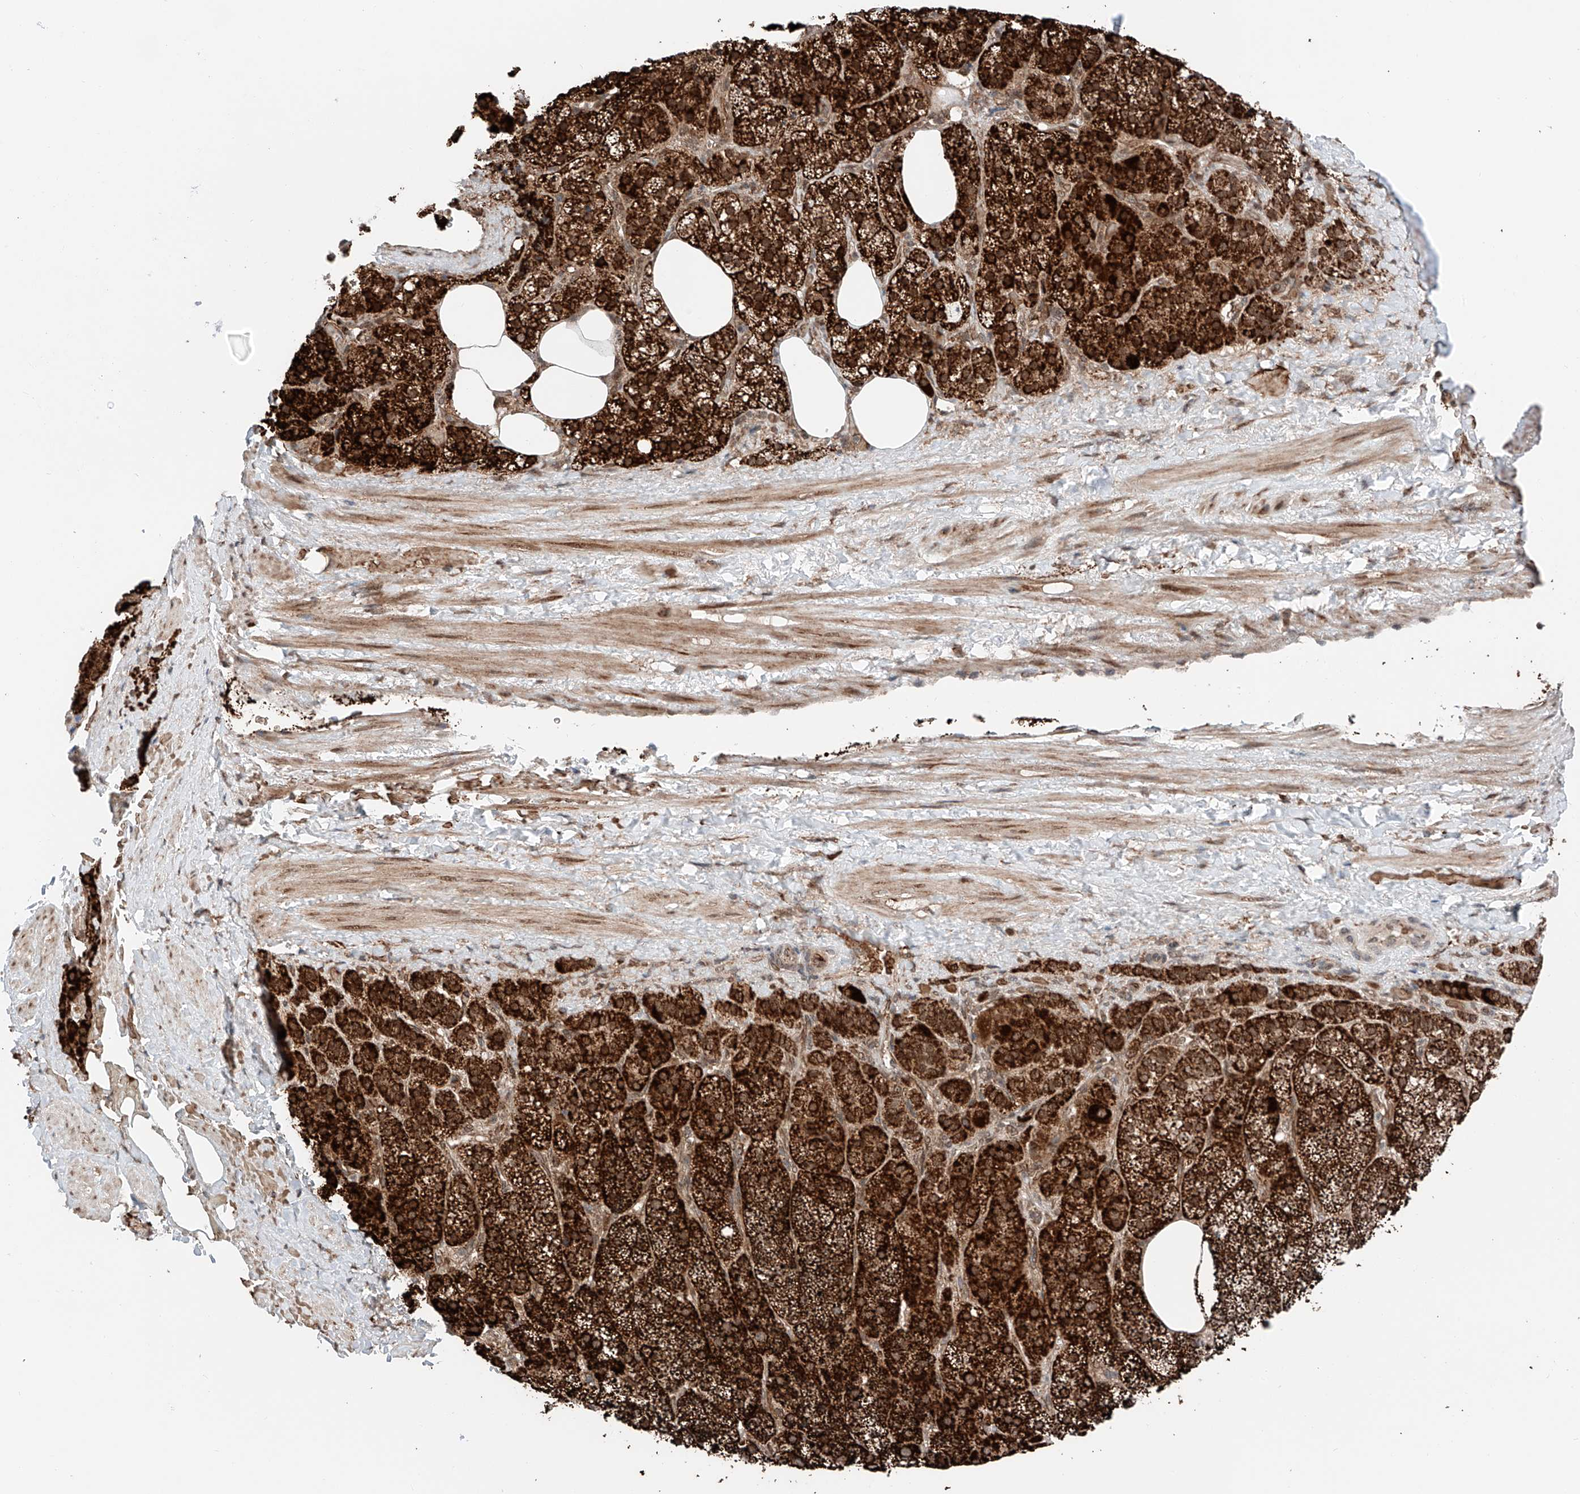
{"staining": {"intensity": "strong", "quantity": ">75%", "location": "cytoplasmic/membranous"}, "tissue": "adrenal gland", "cell_type": "Glandular cells", "image_type": "normal", "snomed": [{"axis": "morphology", "description": "Normal tissue, NOS"}, {"axis": "topography", "description": "Adrenal gland"}], "caption": "Adrenal gland stained with immunohistochemistry reveals strong cytoplasmic/membranous expression in about >75% of glandular cells. (DAB = brown stain, brightfield microscopy at high magnification).", "gene": "ZSCAN29", "patient": {"sex": "female", "age": 59}}